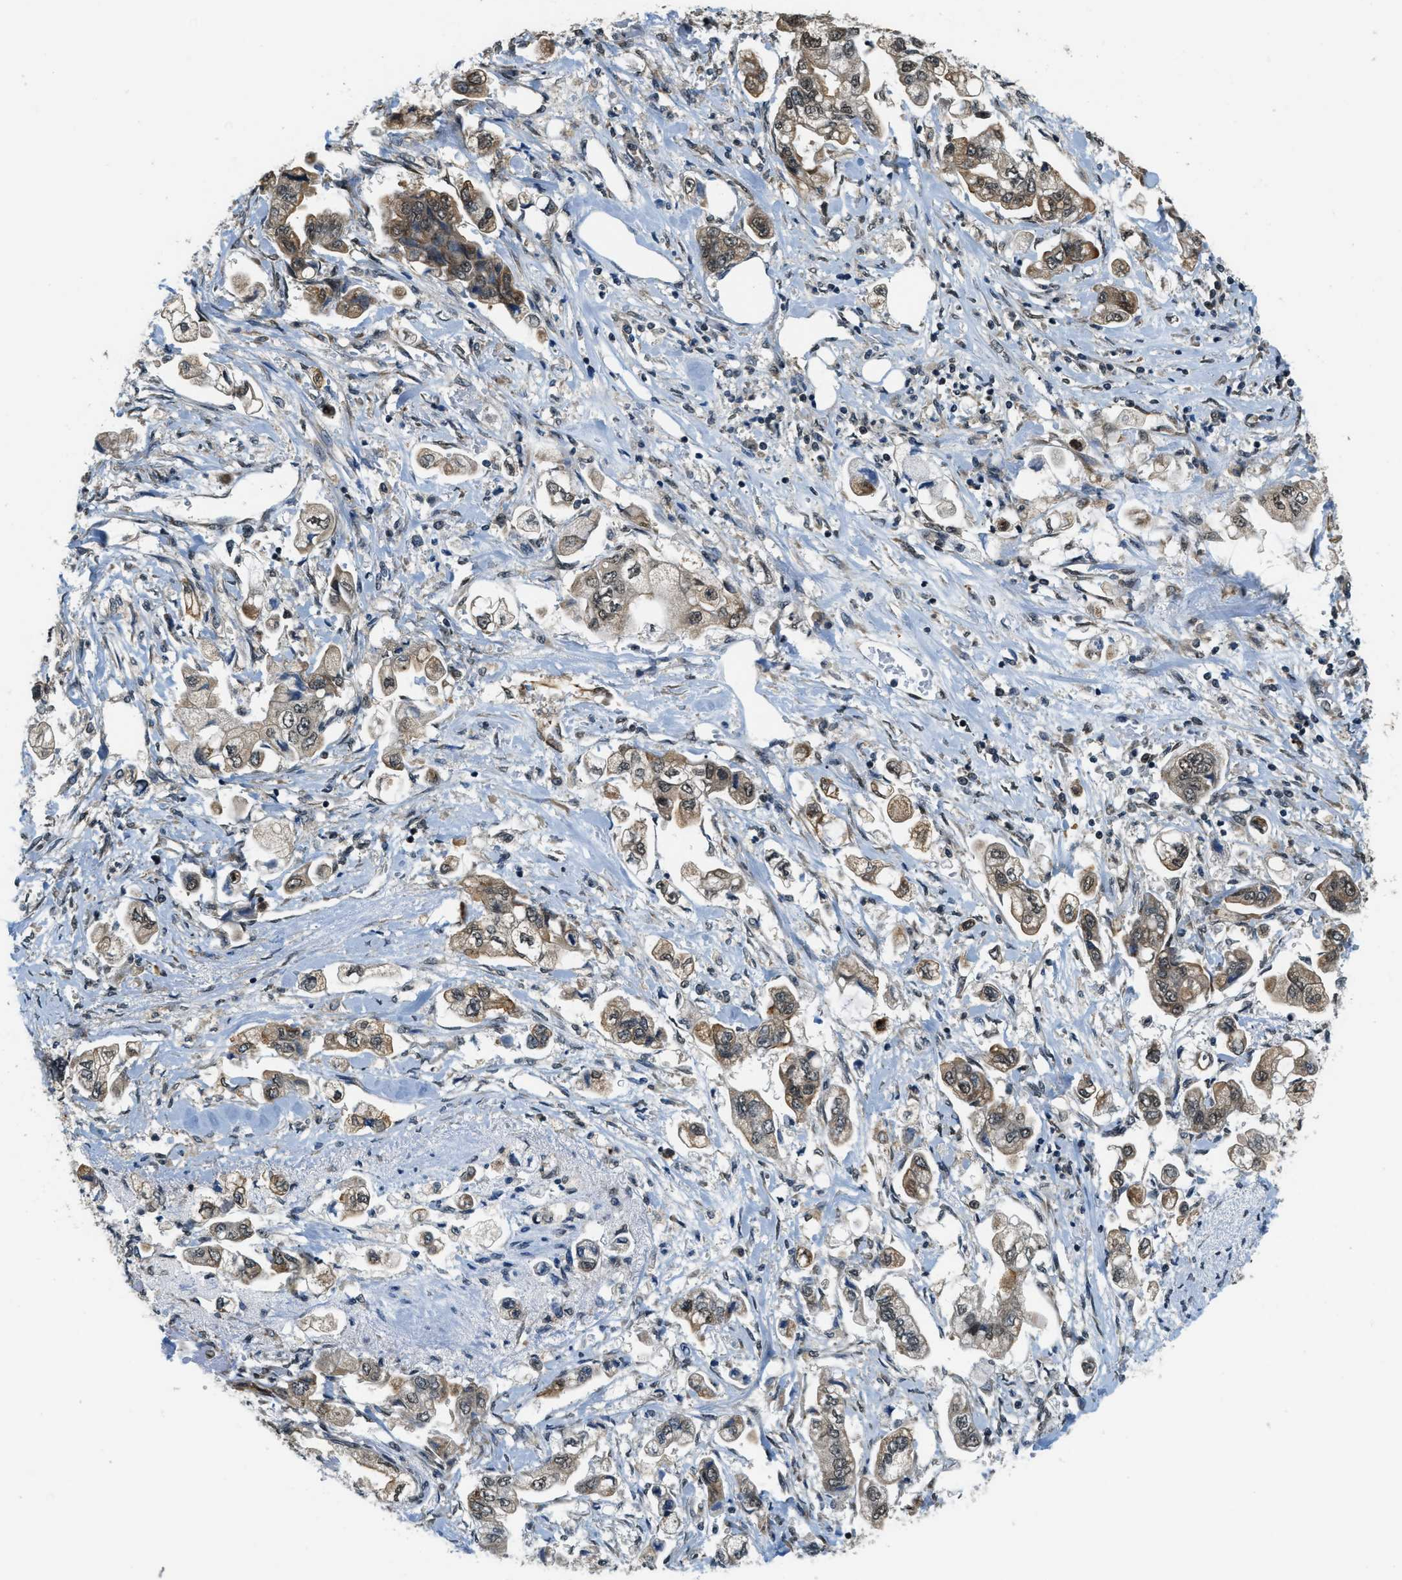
{"staining": {"intensity": "moderate", "quantity": ">75%", "location": "cytoplasmic/membranous"}, "tissue": "stomach cancer", "cell_type": "Tumor cells", "image_type": "cancer", "snomed": [{"axis": "morphology", "description": "Adenocarcinoma, NOS"}, {"axis": "topography", "description": "Stomach"}], "caption": "An image showing moderate cytoplasmic/membranous positivity in approximately >75% of tumor cells in adenocarcinoma (stomach), as visualized by brown immunohistochemical staining.", "gene": "RAB11FIP1", "patient": {"sex": "male", "age": 62}}